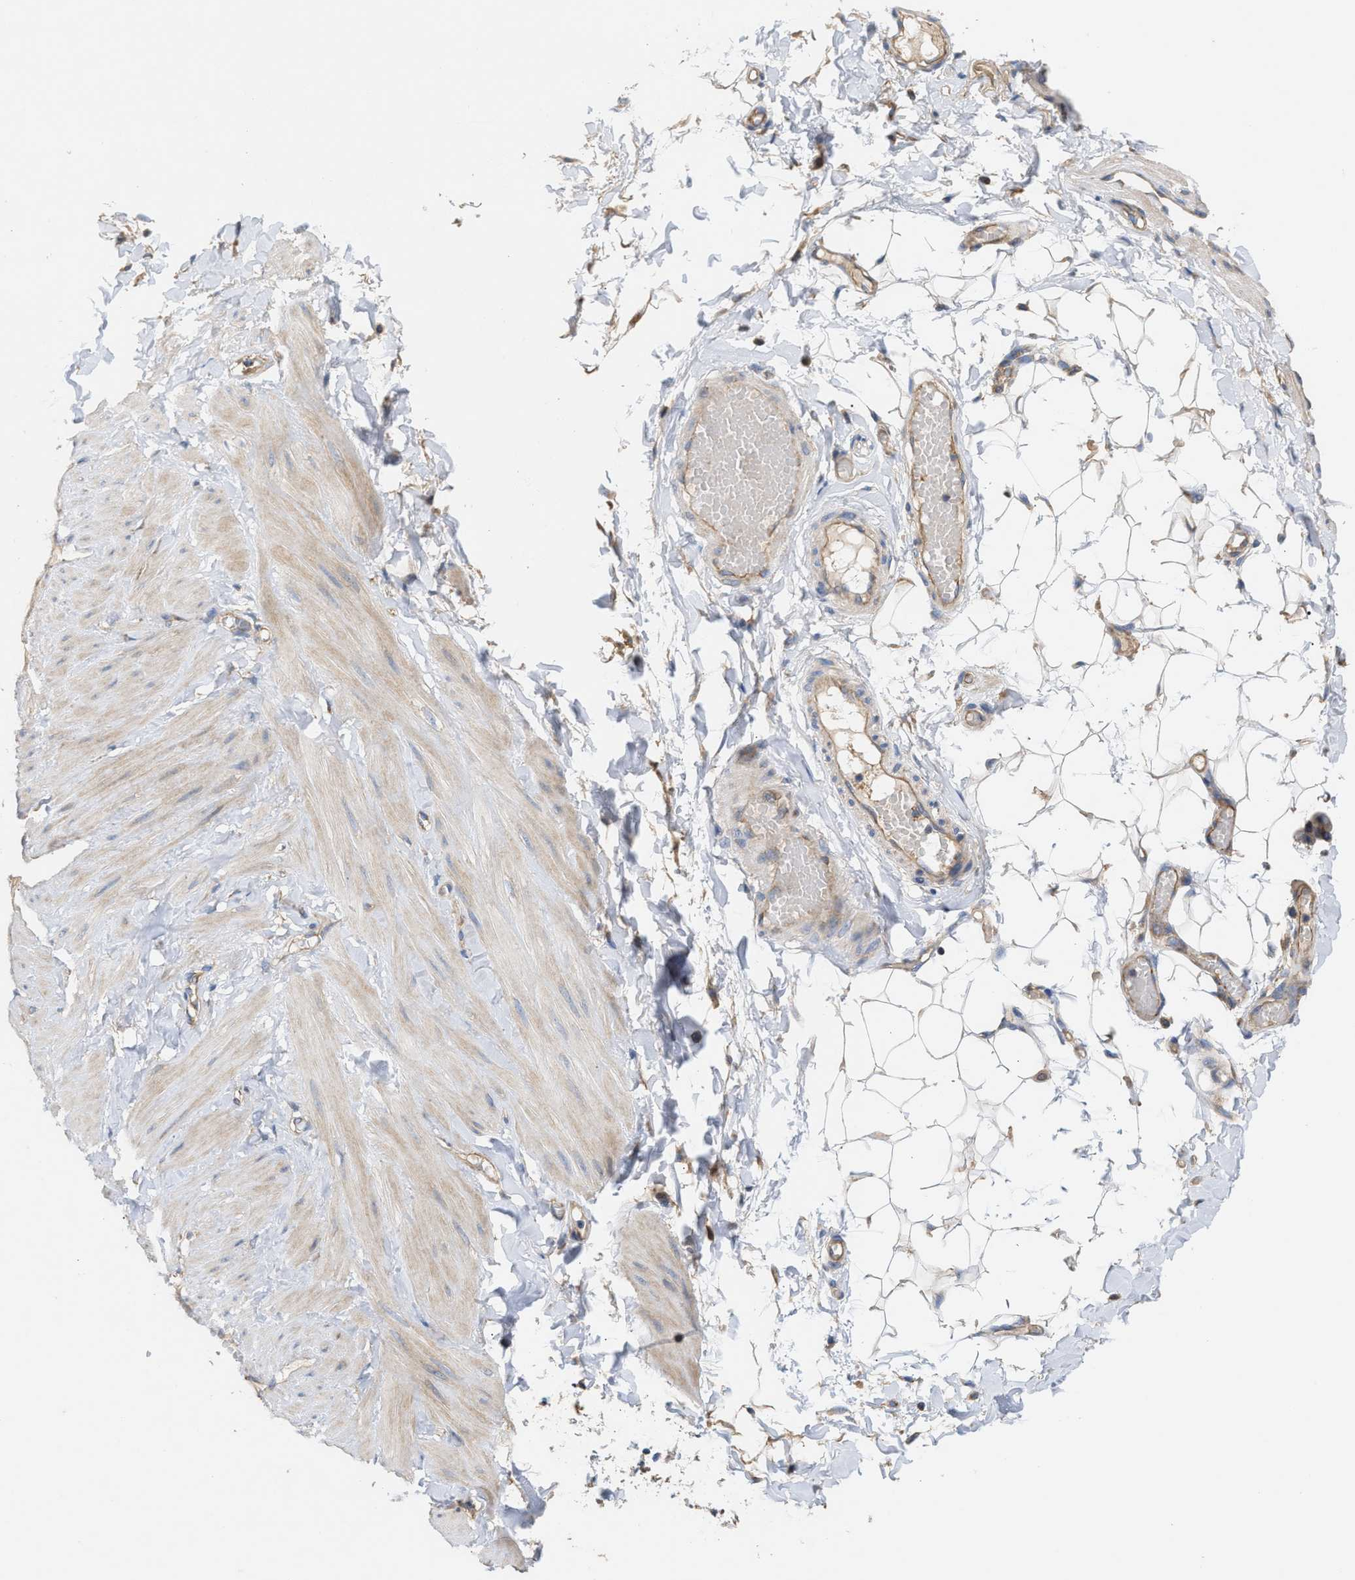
{"staining": {"intensity": "weak", "quantity": "25%-75%", "location": "cytoplasmic/membranous"}, "tissue": "adipose tissue", "cell_type": "Adipocytes", "image_type": "normal", "snomed": [{"axis": "morphology", "description": "Normal tissue, NOS"}, {"axis": "topography", "description": "Adipose tissue"}, {"axis": "topography", "description": "Vascular tissue"}, {"axis": "topography", "description": "Peripheral nerve tissue"}], "caption": "Immunohistochemical staining of unremarkable adipose tissue reveals low levels of weak cytoplasmic/membranous expression in about 25%-75% of adipocytes. The staining is performed using DAB brown chromogen to label protein expression. The nuclei are counter-stained blue using hematoxylin.", "gene": "OXSM", "patient": {"sex": "male", "age": 25}}